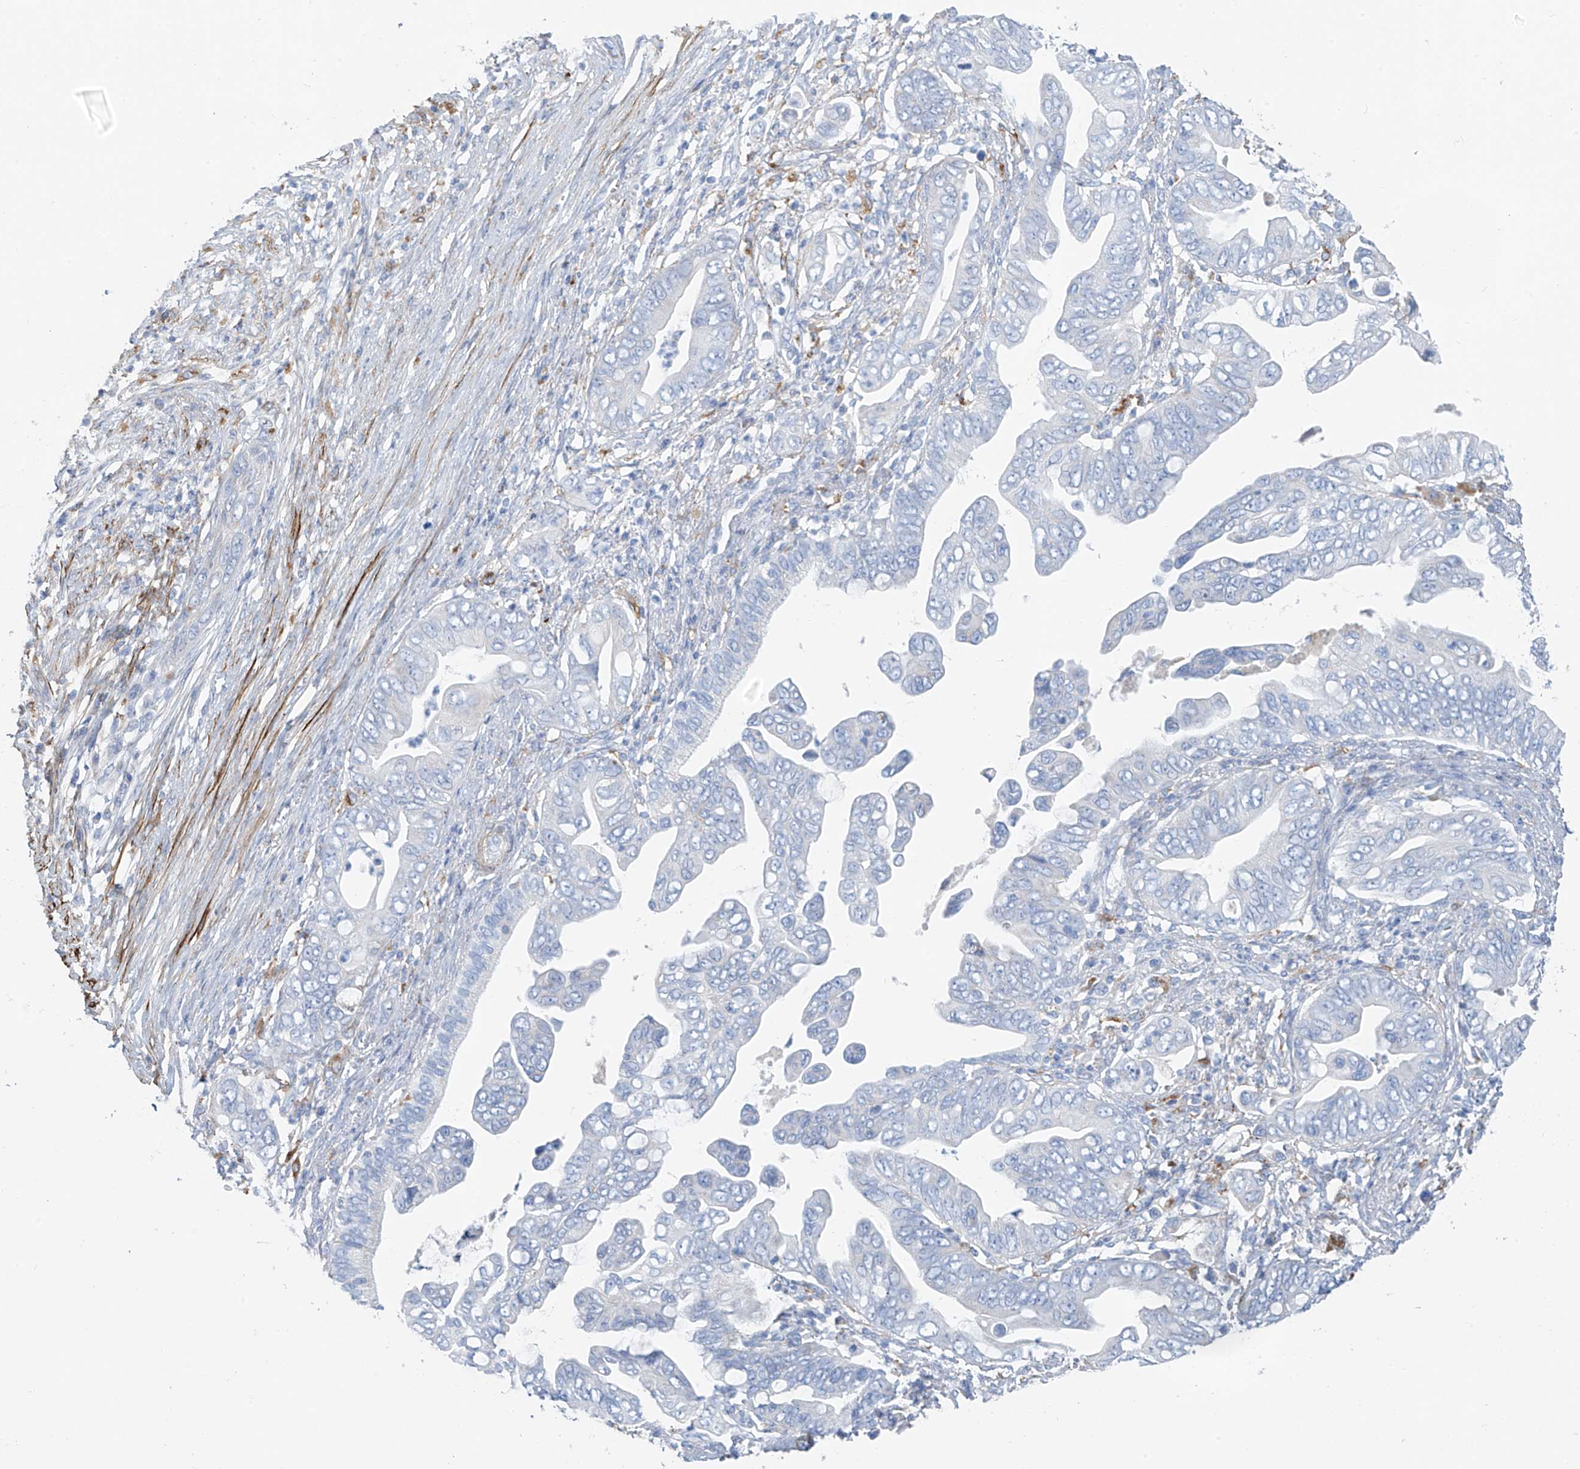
{"staining": {"intensity": "negative", "quantity": "none", "location": "none"}, "tissue": "pancreatic cancer", "cell_type": "Tumor cells", "image_type": "cancer", "snomed": [{"axis": "morphology", "description": "Adenocarcinoma, NOS"}, {"axis": "topography", "description": "Pancreas"}], "caption": "Human pancreatic adenocarcinoma stained for a protein using immunohistochemistry (IHC) displays no positivity in tumor cells.", "gene": "GLMP", "patient": {"sex": "male", "age": 75}}